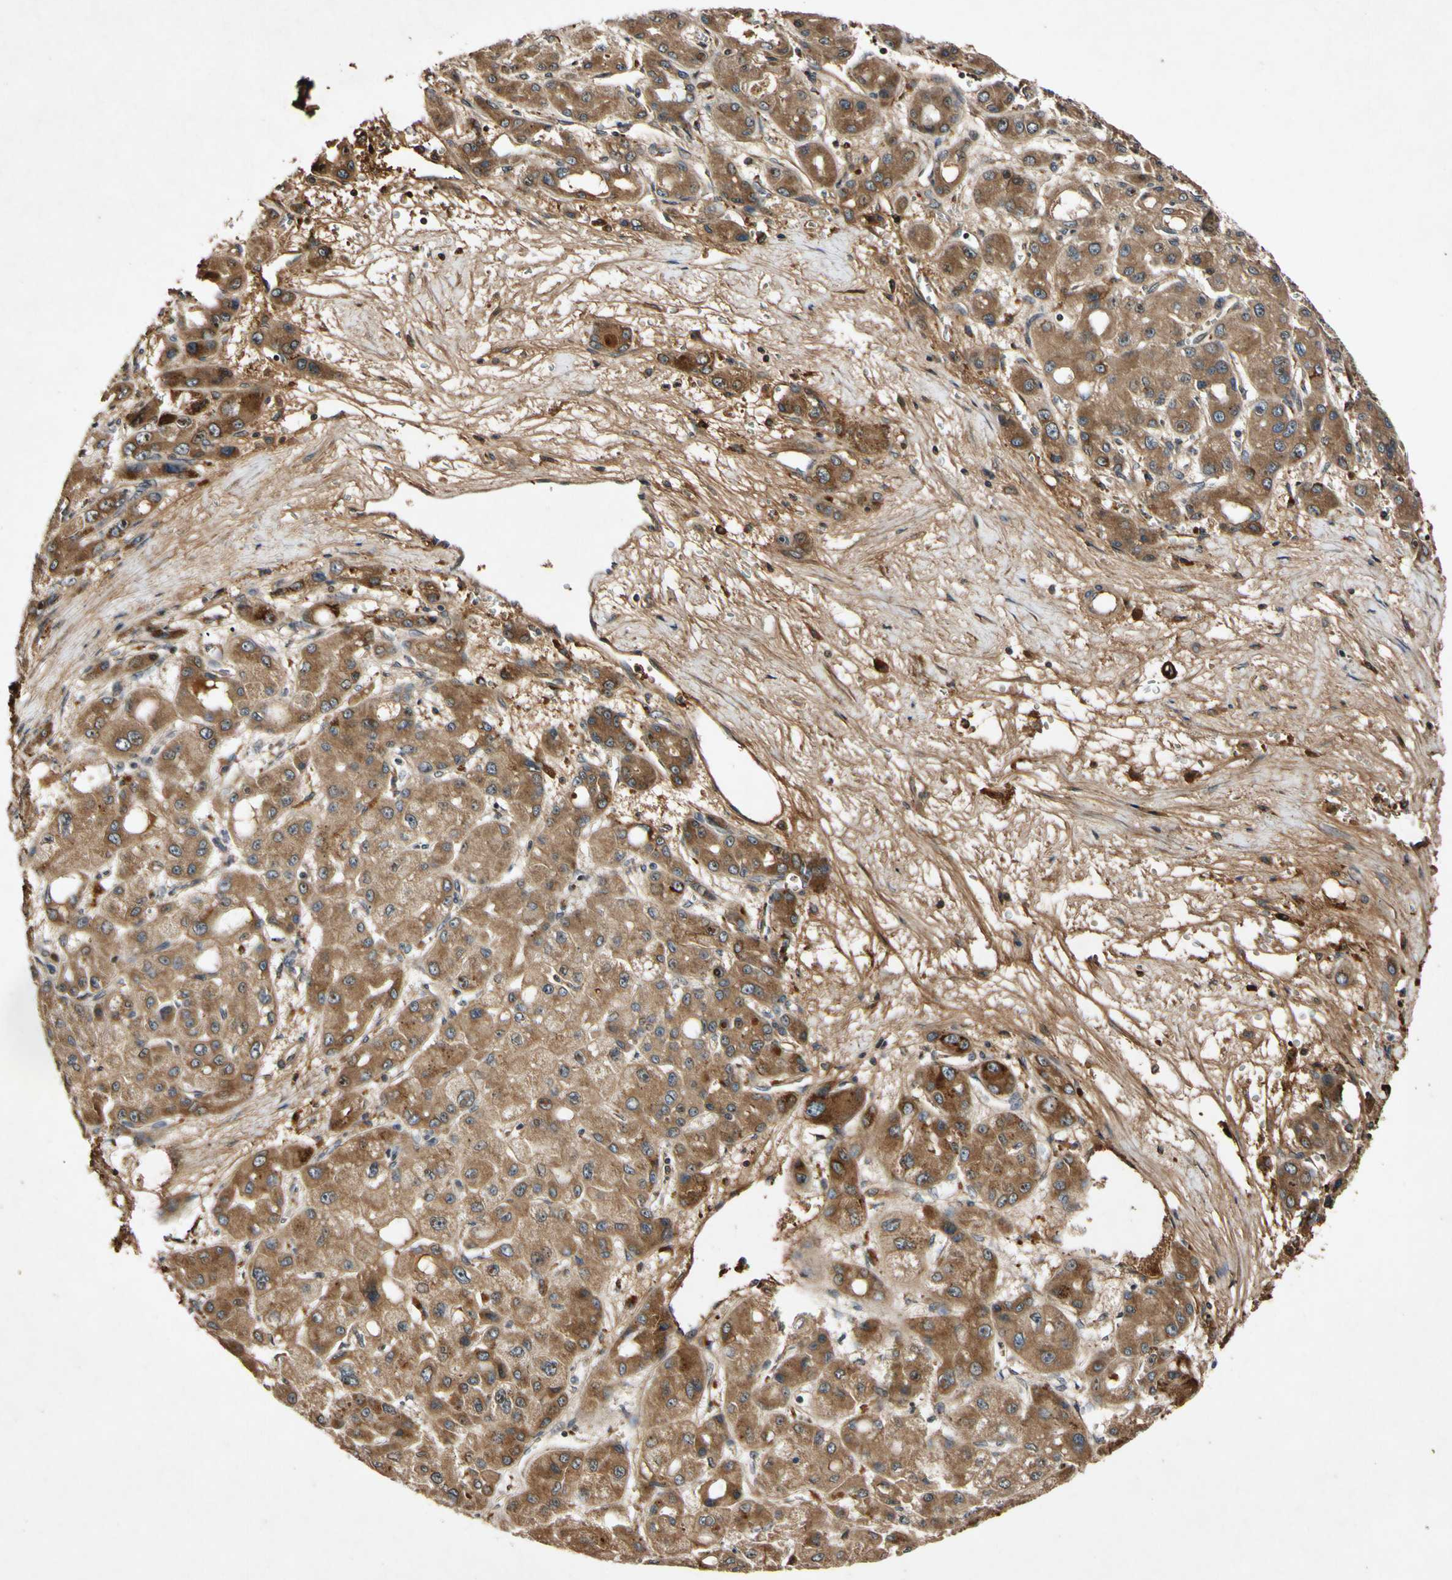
{"staining": {"intensity": "moderate", "quantity": ">75%", "location": "cytoplasmic/membranous"}, "tissue": "liver cancer", "cell_type": "Tumor cells", "image_type": "cancer", "snomed": [{"axis": "morphology", "description": "Carcinoma, Hepatocellular, NOS"}, {"axis": "topography", "description": "Liver"}], "caption": "Immunohistochemistry (IHC) image of liver cancer (hepatocellular carcinoma) stained for a protein (brown), which shows medium levels of moderate cytoplasmic/membranous staining in about >75% of tumor cells.", "gene": "PLAT", "patient": {"sex": "male", "age": 55}}